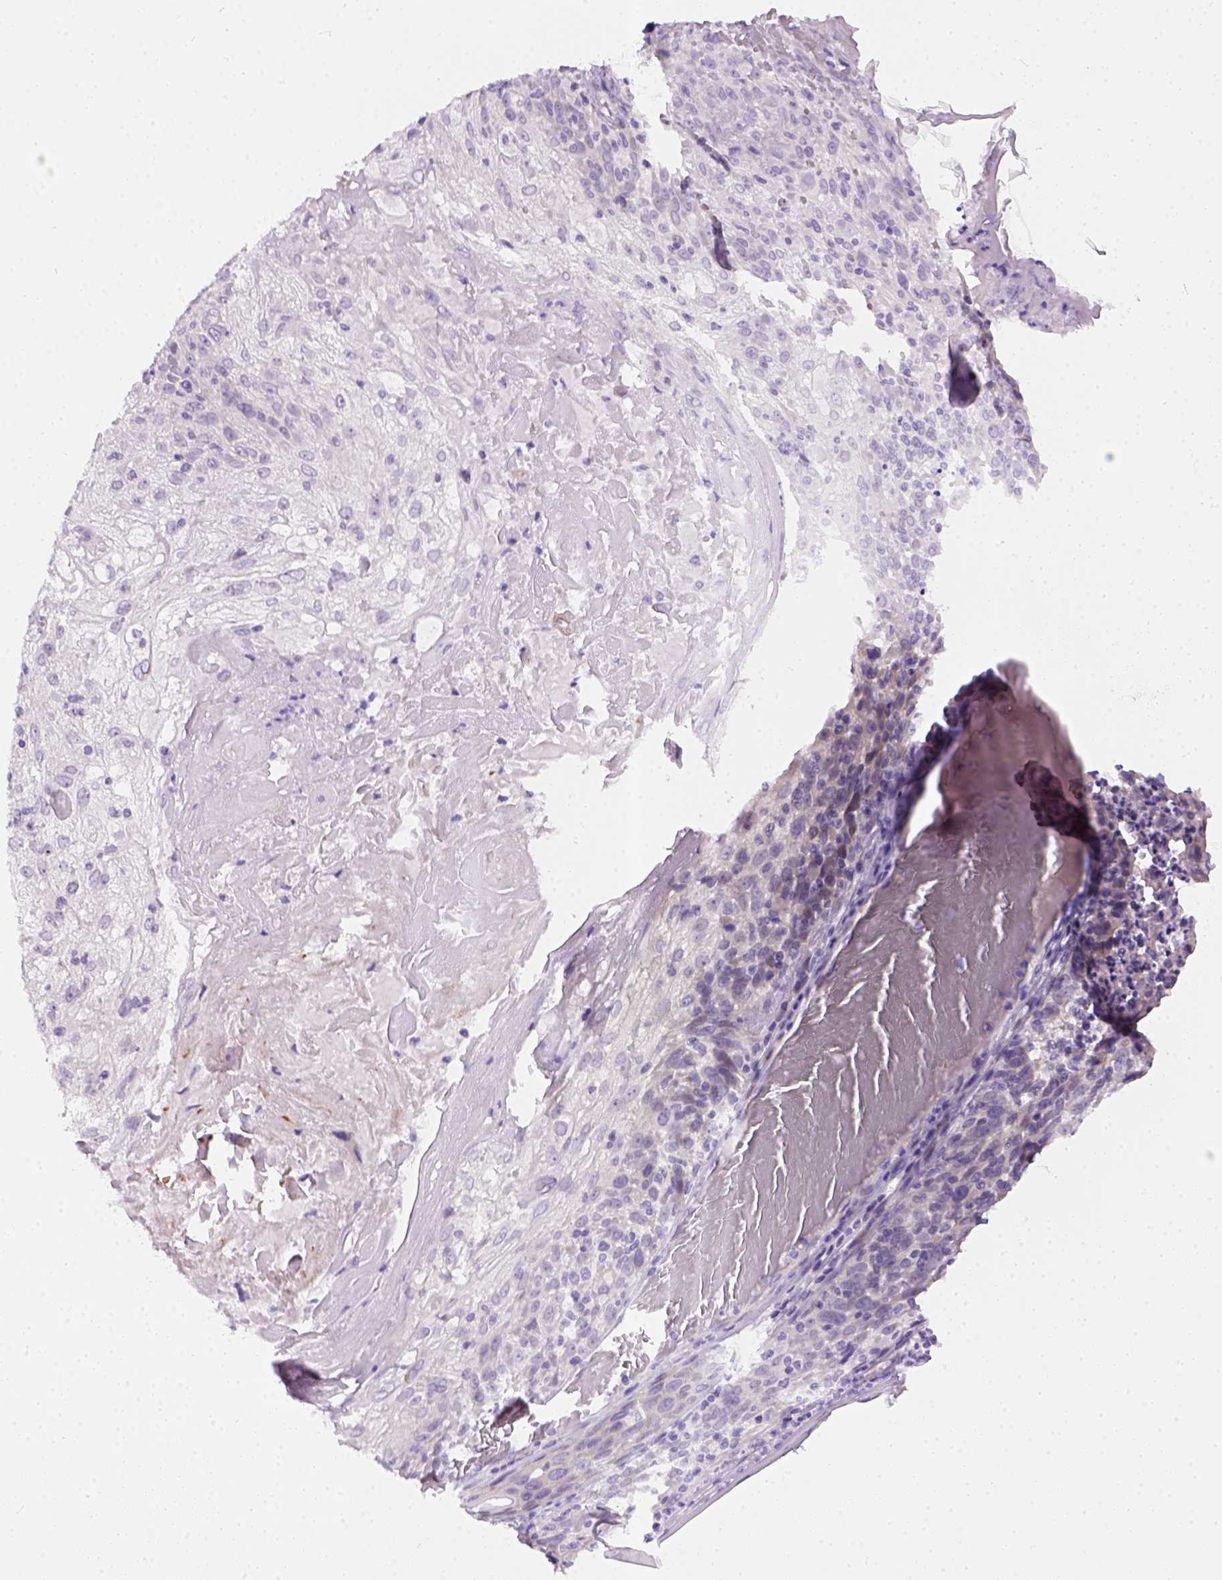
{"staining": {"intensity": "negative", "quantity": "none", "location": "none"}, "tissue": "skin cancer", "cell_type": "Tumor cells", "image_type": "cancer", "snomed": [{"axis": "morphology", "description": "Normal tissue, NOS"}, {"axis": "morphology", "description": "Squamous cell carcinoma, NOS"}, {"axis": "topography", "description": "Skin"}], "caption": "IHC photomicrograph of human skin cancer stained for a protein (brown), which exhibits no positivity in tumor cells.", "gene": "FAM184B", "patient": {"sex": "female", "age": 83}}